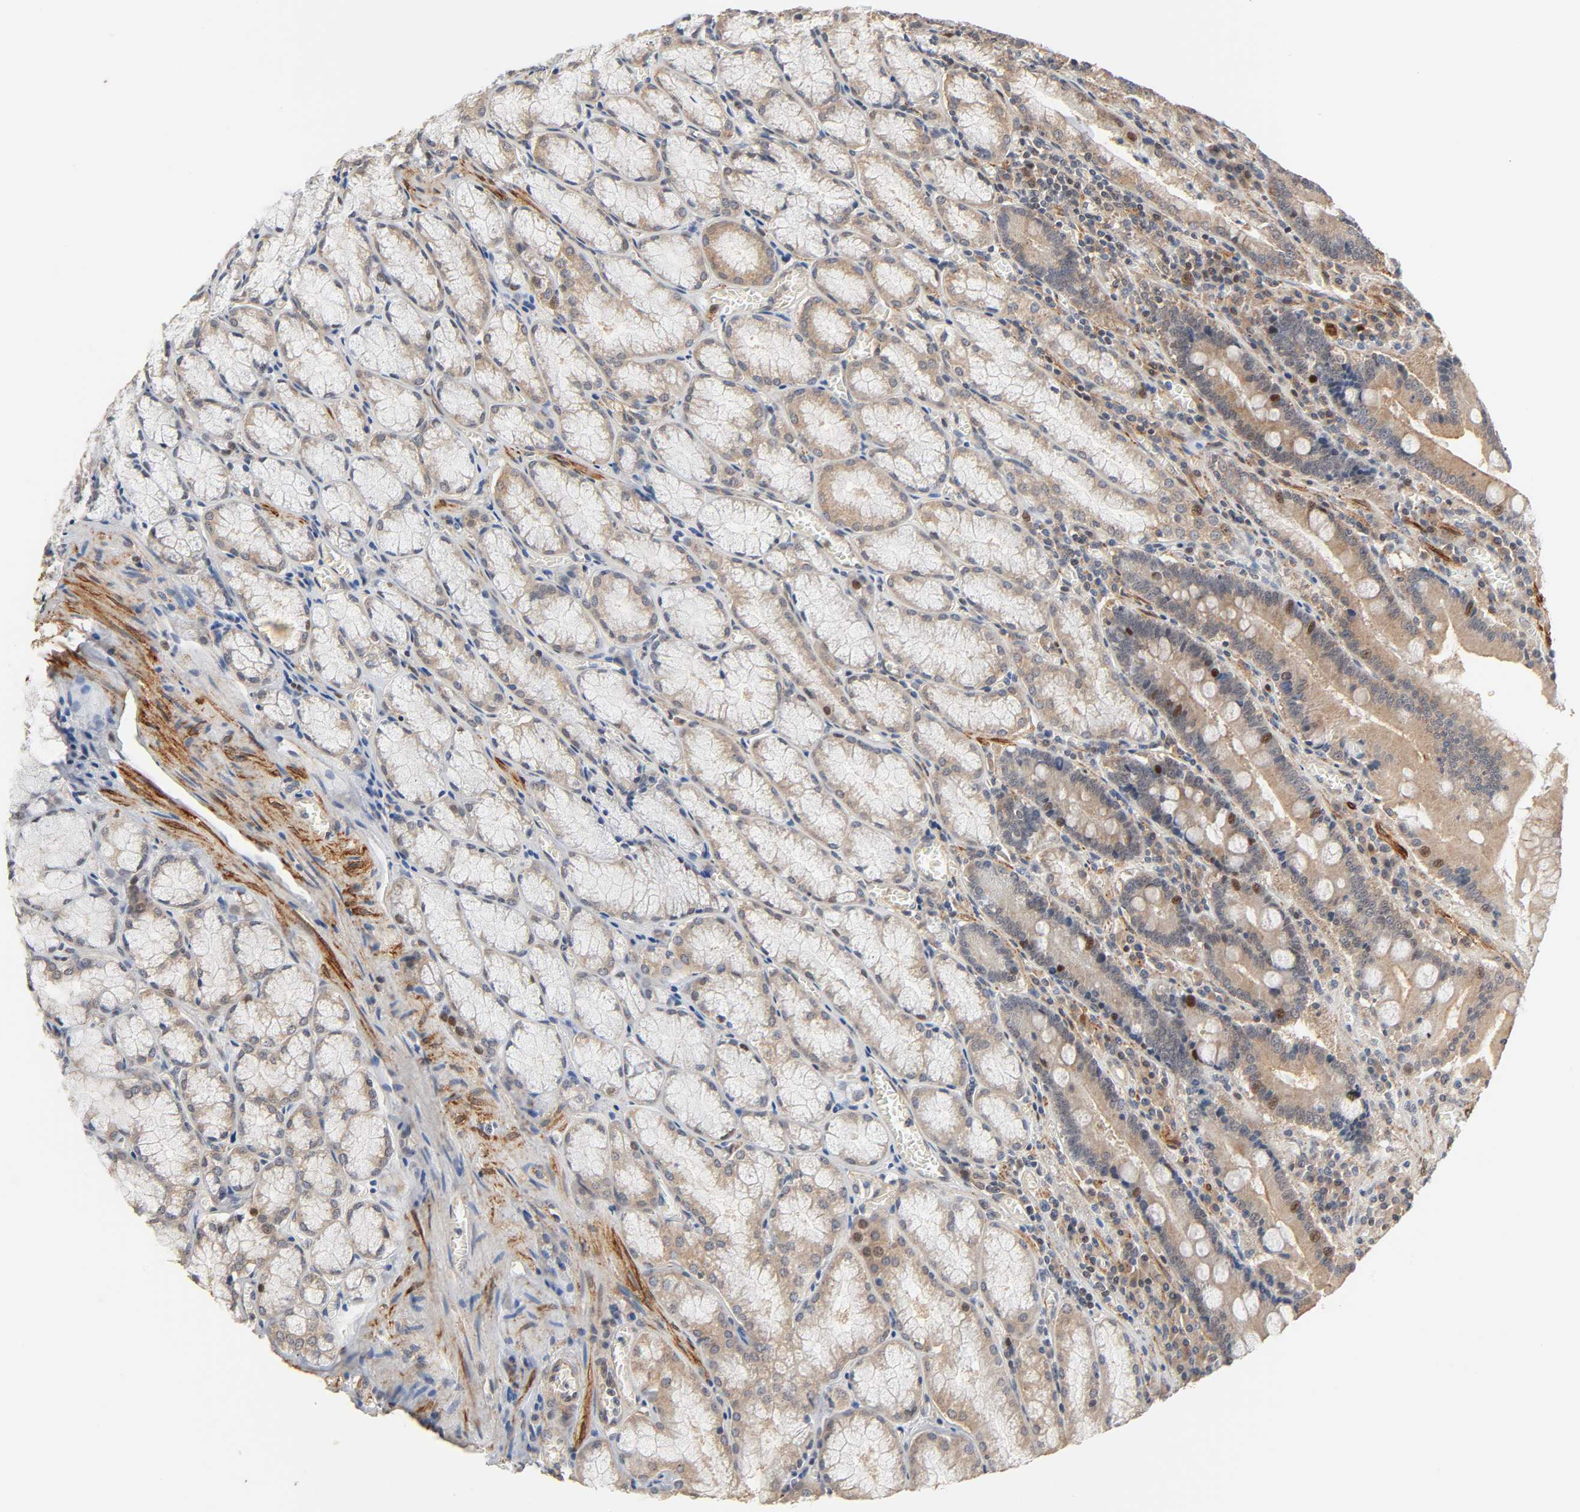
{"staining": {"intensity": "moderate", "quantity": ">75%", "location": "cytoplasmic/membranous,nuclear"}, "tissue": "stomach", "cell_type": "Glandular cells", "image_type": "normal", "snomed": [{"axis": "morphology", "description": "Normal tissue, NOS"}, {"axis": "topography", "description": "Stomach, lower"}], "caption": "Immunohistochemistry (IHC) (DAB) staining of unremarkable human stomach demonstrates moderate cytoplasmic/membranous,nuclear protein staining in approximately >75% of glandular cells. Using DAB (brown) and hematoxylin (blue) stains, captured at high magnification using brightfield microscopy.", "gene": "NEMF", "patient": {"sex": "male", "age": 56}}